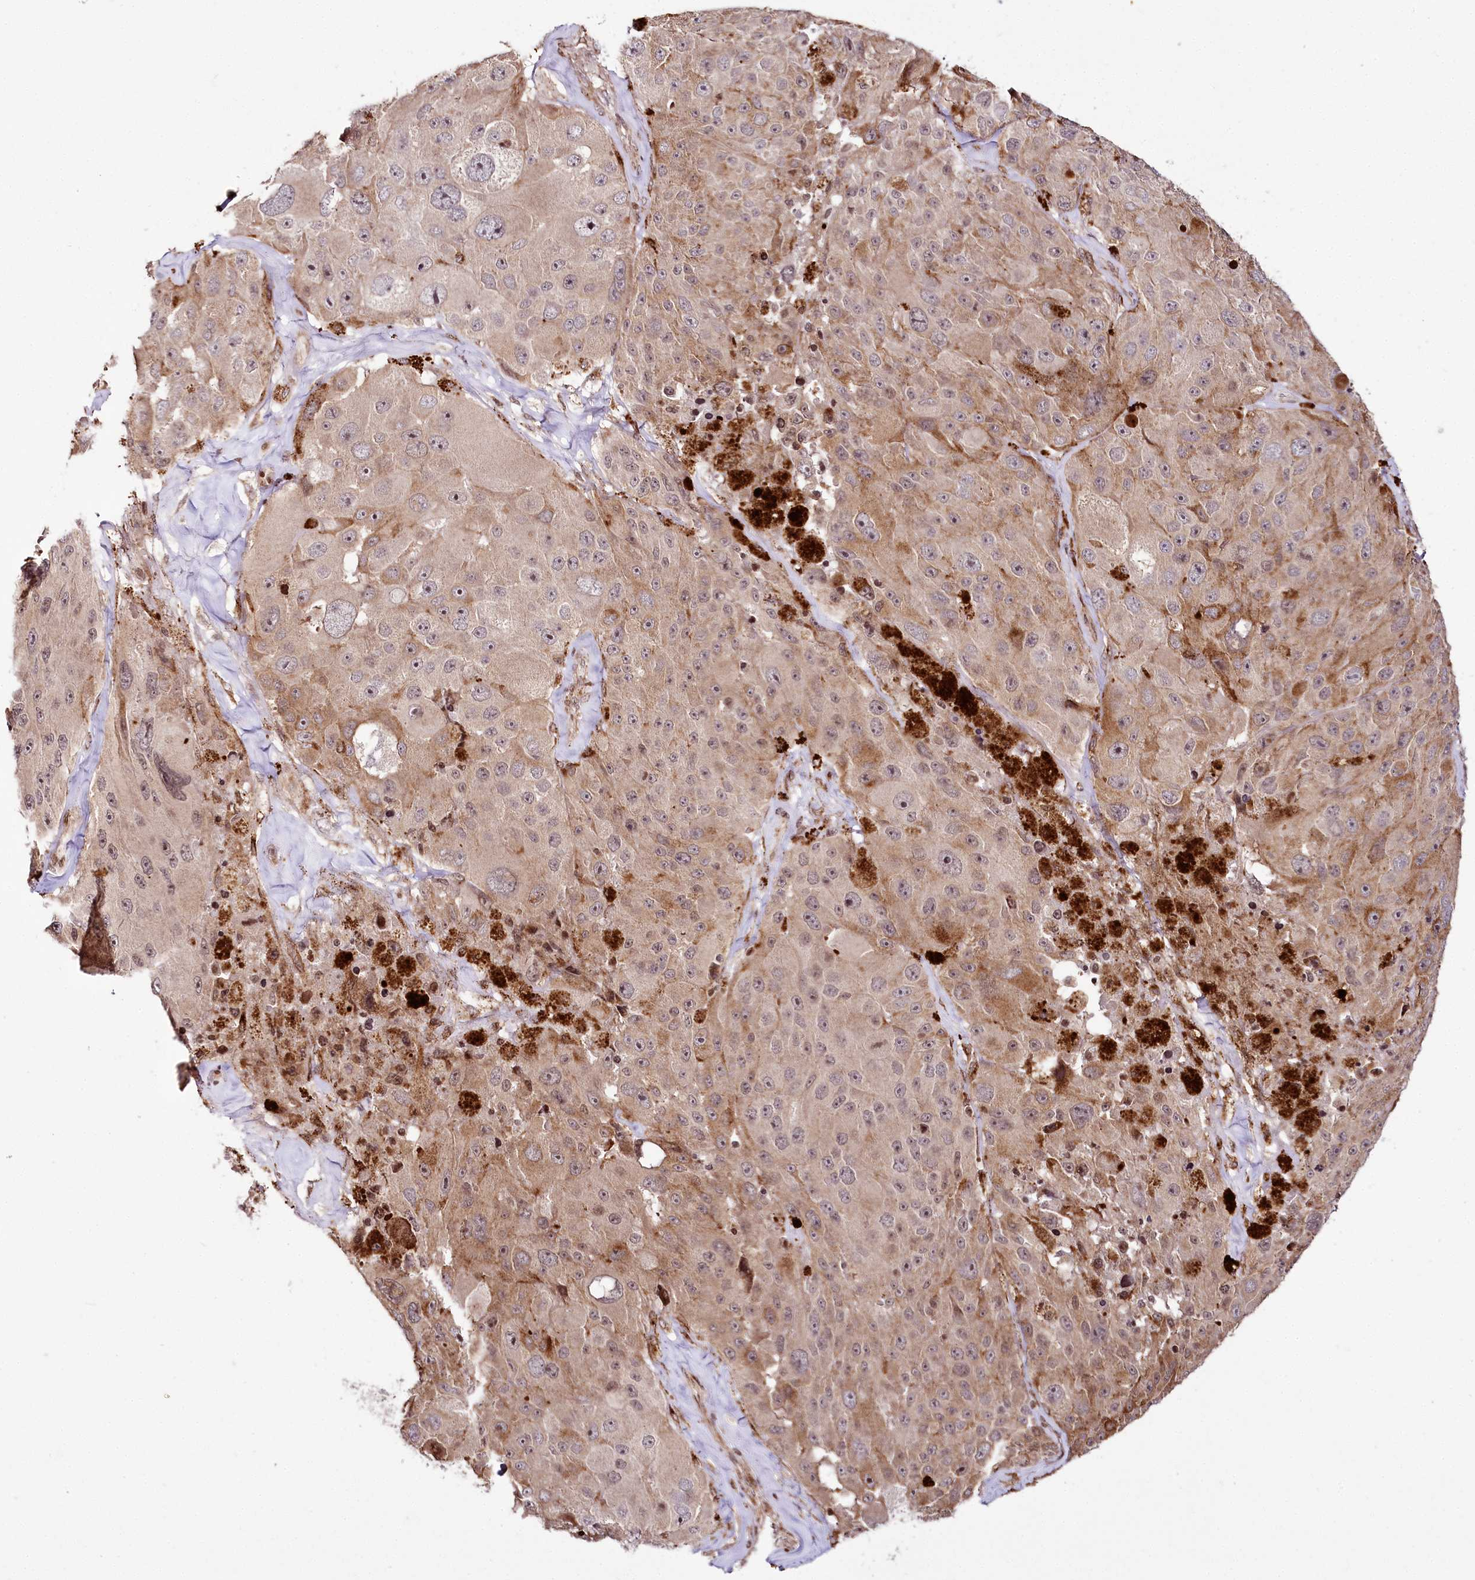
{"staining": {"intensity": "weak", "quantity": "<25%", "location": "nuclear"}, "tissue": "melanoma", "cell_type": "Tumor cells", "image_type": "cancer", "snomed": [{"axis": "morphology", "description": "Malignant melanoma, Metastatic site"}, {"axis": "topography", "description": "Lymph node"}], "caption": "A high-resolution histopathology image shows immunohistochemistry staining of malignant melanoma (metastatic site), which reveals no significant staining in tumor cells. Brightfield microscopy of immunohistochemistry stained with DAB (3,3'-diaminobenzidine) (brown) and hematoxylin (blue), captured at high magnification.", "gene": "HOXC8", "patient": {"sex": "male", "age": 62}}